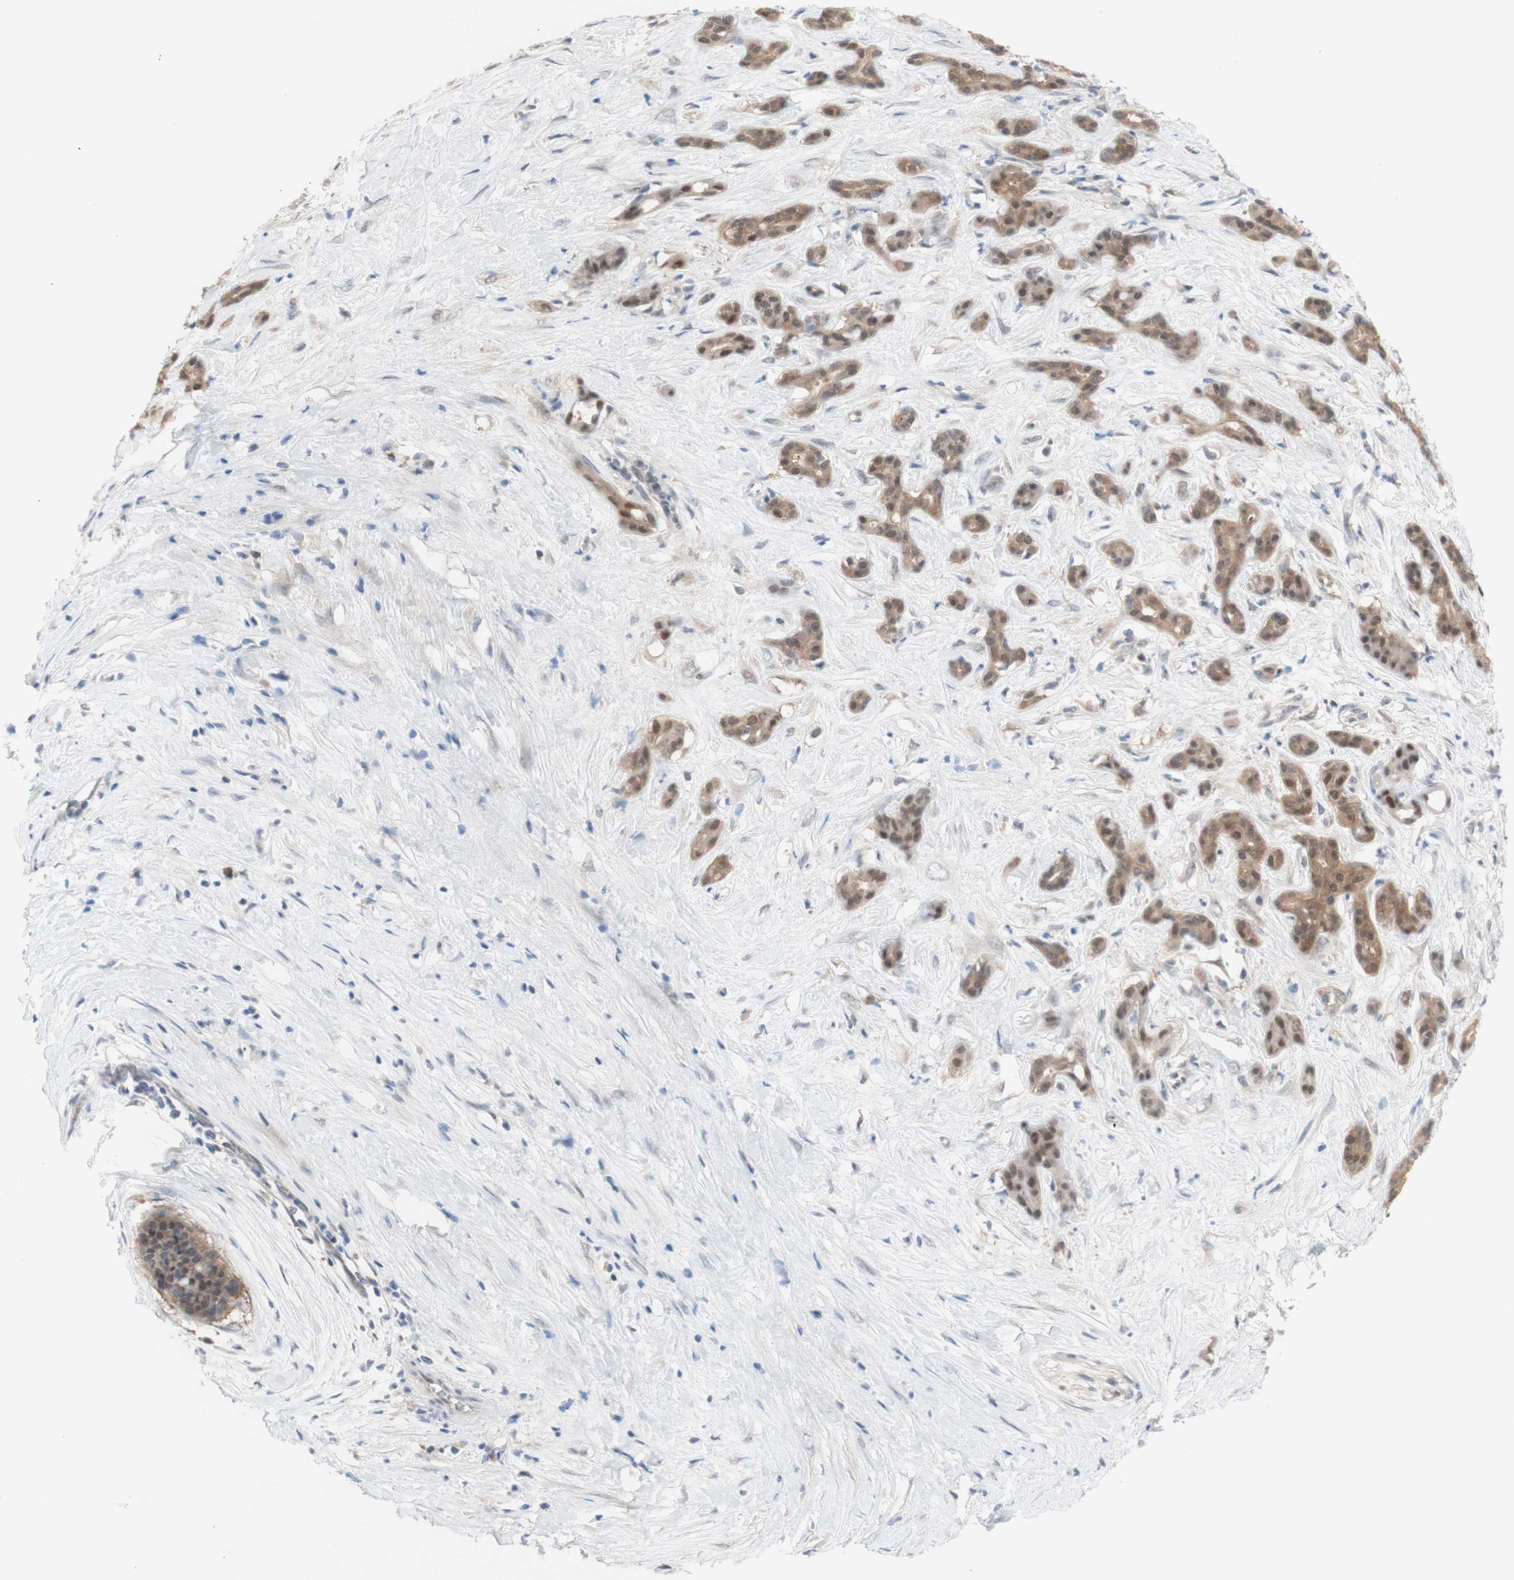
{"staining": {"intensity": "moderate", "quantity": ">75%", "location": "cytoplasmic/membranous,nuclear"}, "tissue": "pancreatic cancer", "cell_type": "Tumor cells", "image_type": "cancer", "snomed": [{"axis": "morphology", "description": "Adenocarcinoma, NOS"}, {"axis": "topography", "description": "Pancreas"}], "caption": "This histopathology image demonstrates immunohistochemistry (IHC) staining of pancreatic adenocarcinoma, with medium moderate cytoplasmic/membranous and nuclear positivity in approximately >75% of tumor cells.", "gene": "PRMT5", "patient": {"sex": "male", "age": 41}}